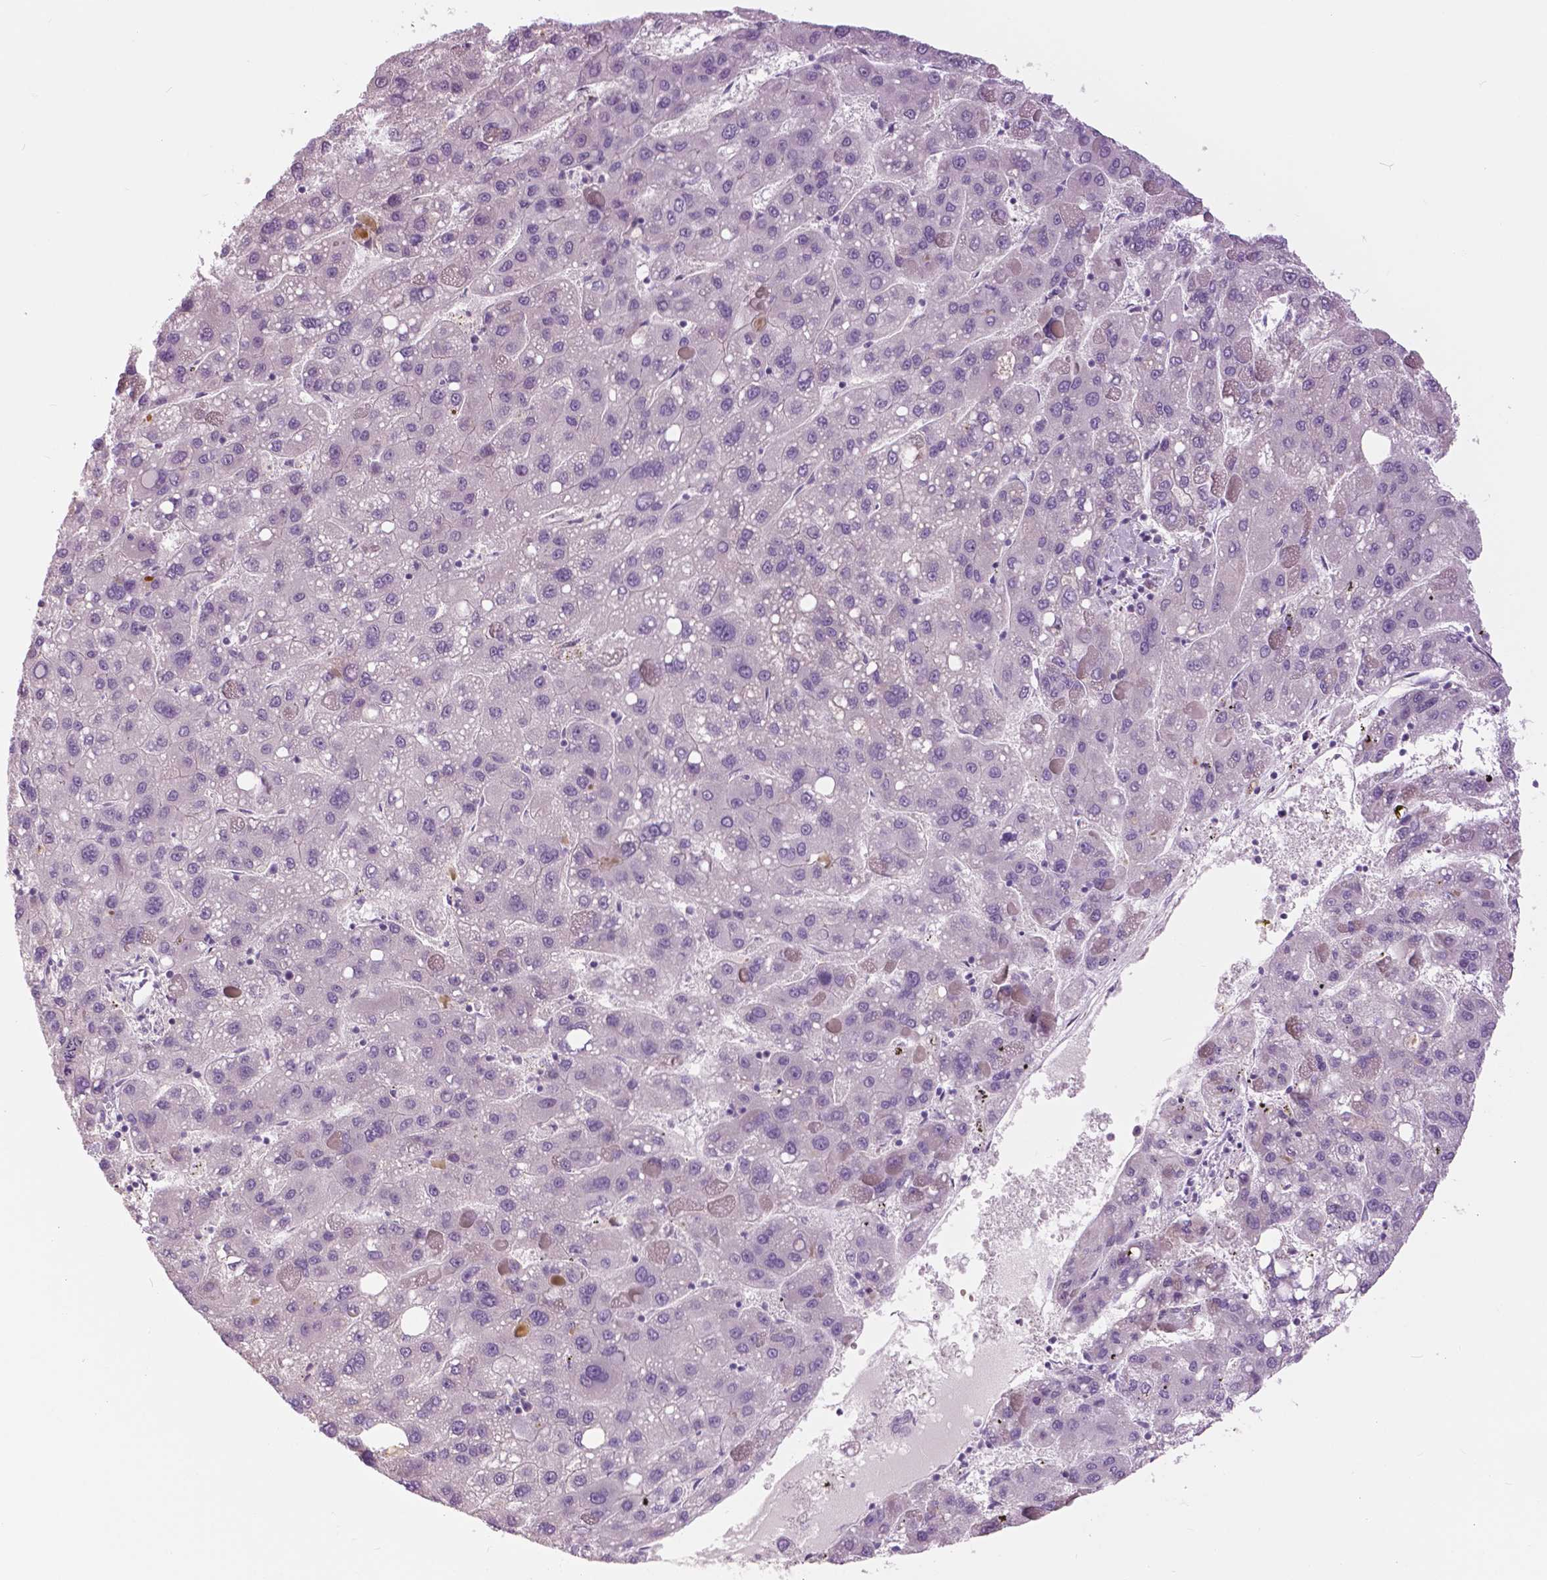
{"staining": {"intensity": "negative", "quantity": "none", "location": "none"}, "tissue": "liver cancer", "cell_type": "Tumor cells", "image_type": "cancer", "snomed": [{"axis": "morphology", "description": "Carcinoma, Hepatocellular, NOS"}, {"axis": "topography", "description": "Liver"}], "caption": "This is an IHC photomicrograph of human liver cancer. There is no positivity in tumor cells.", "gene": "SERPINI1", "patient": {"sex": "female", "age": 82}}